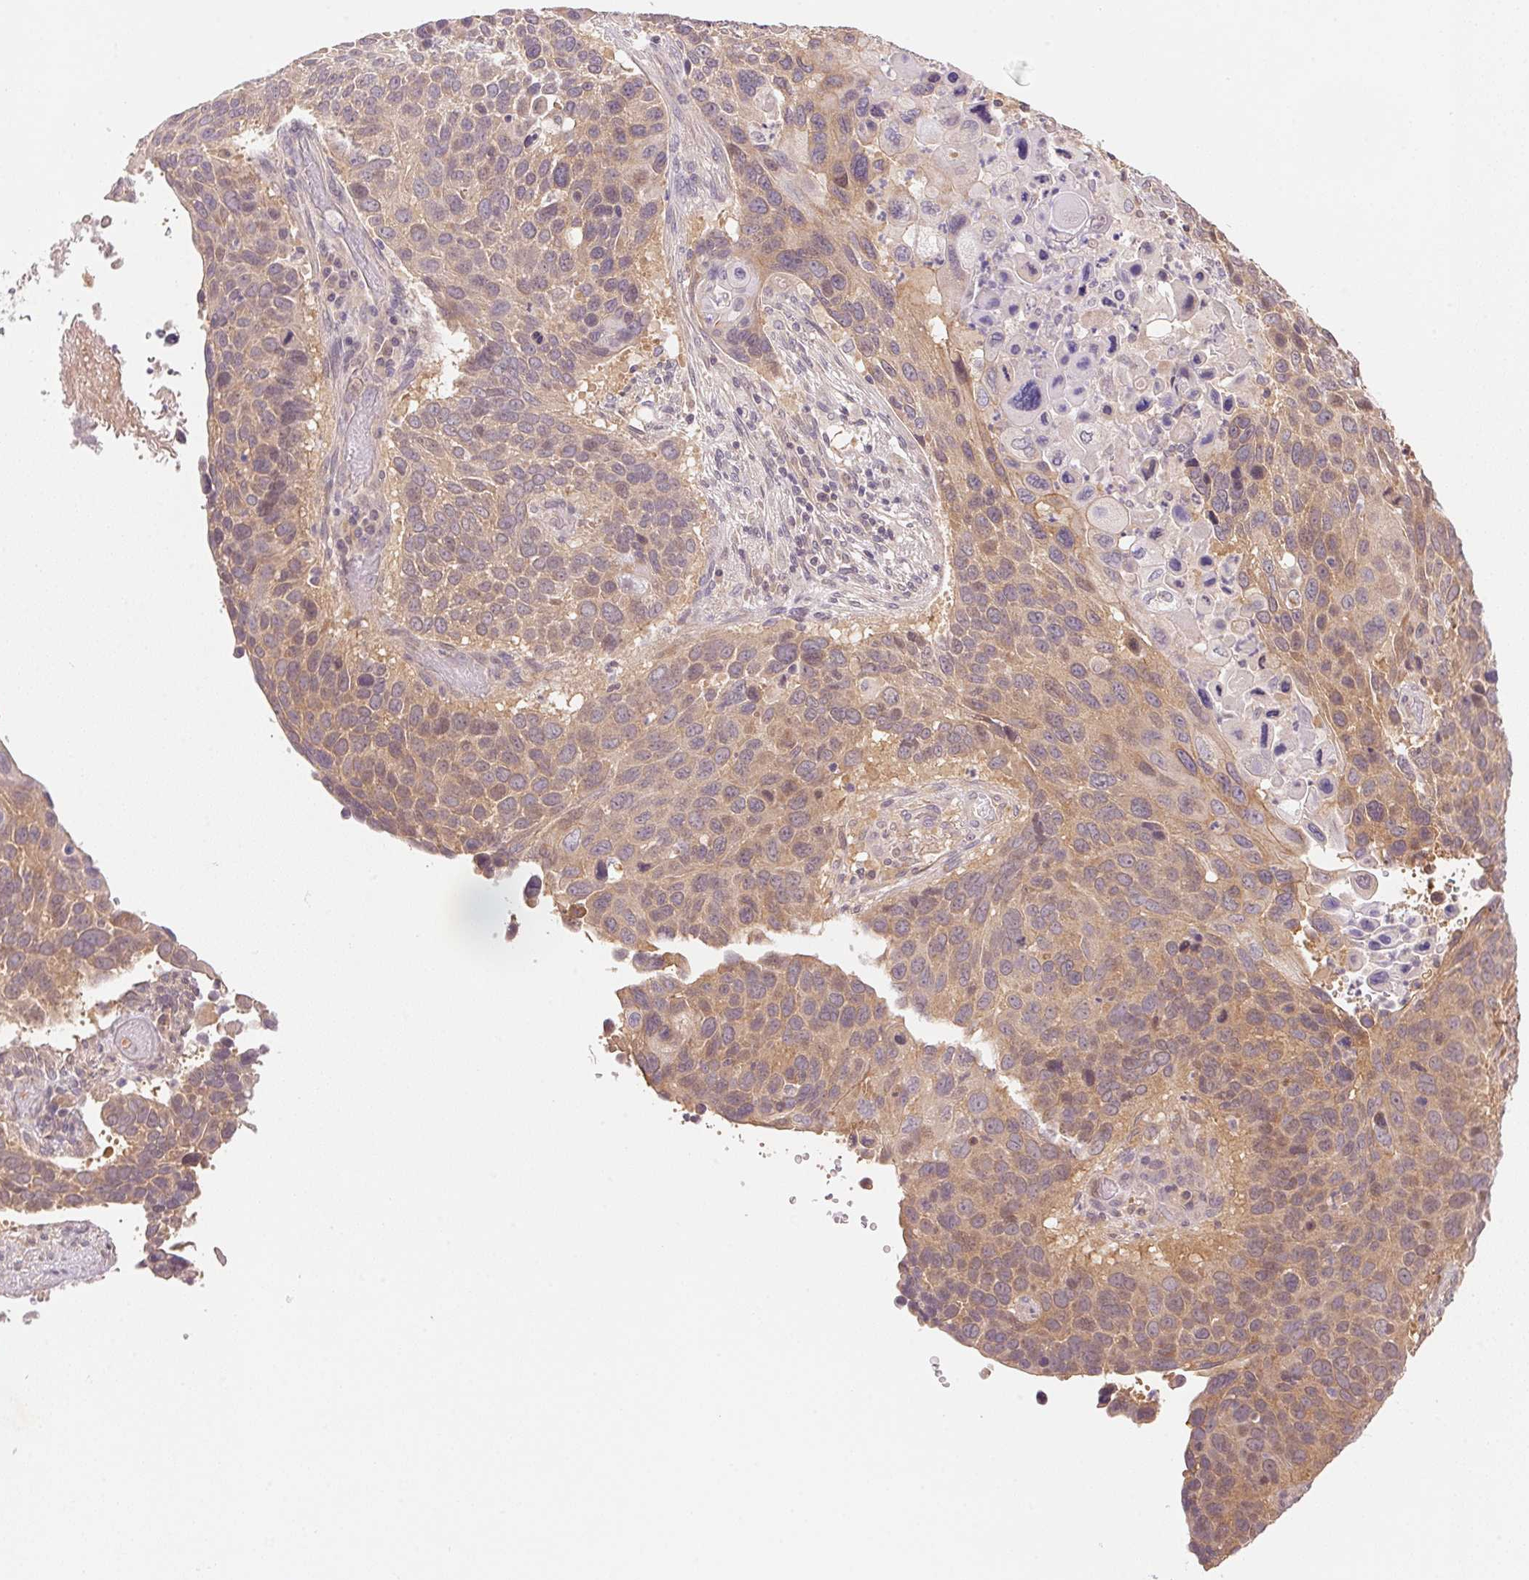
{"staining": {"intensity": "weak", "quantity": ">75%", "location": "cytoplasmic/membranous"}, "tissue": "lung cancer", "cell_type": "Tumor cells", "image_type": "cancer", "snomed": [{"axis": "morphology", "description": "Squamous cell carcinoma, NOS"}, {"axis": "topography", "description": "Lung"}], "caption": "Lung squamous cell carcinoma was stained to show a protein in brown. There is low levels of weak cytoplasmic/membranous positivity in about >75% of tumor cells.", "gene": "BNIP5", "patient": {"sex": "male", "age": 68}}